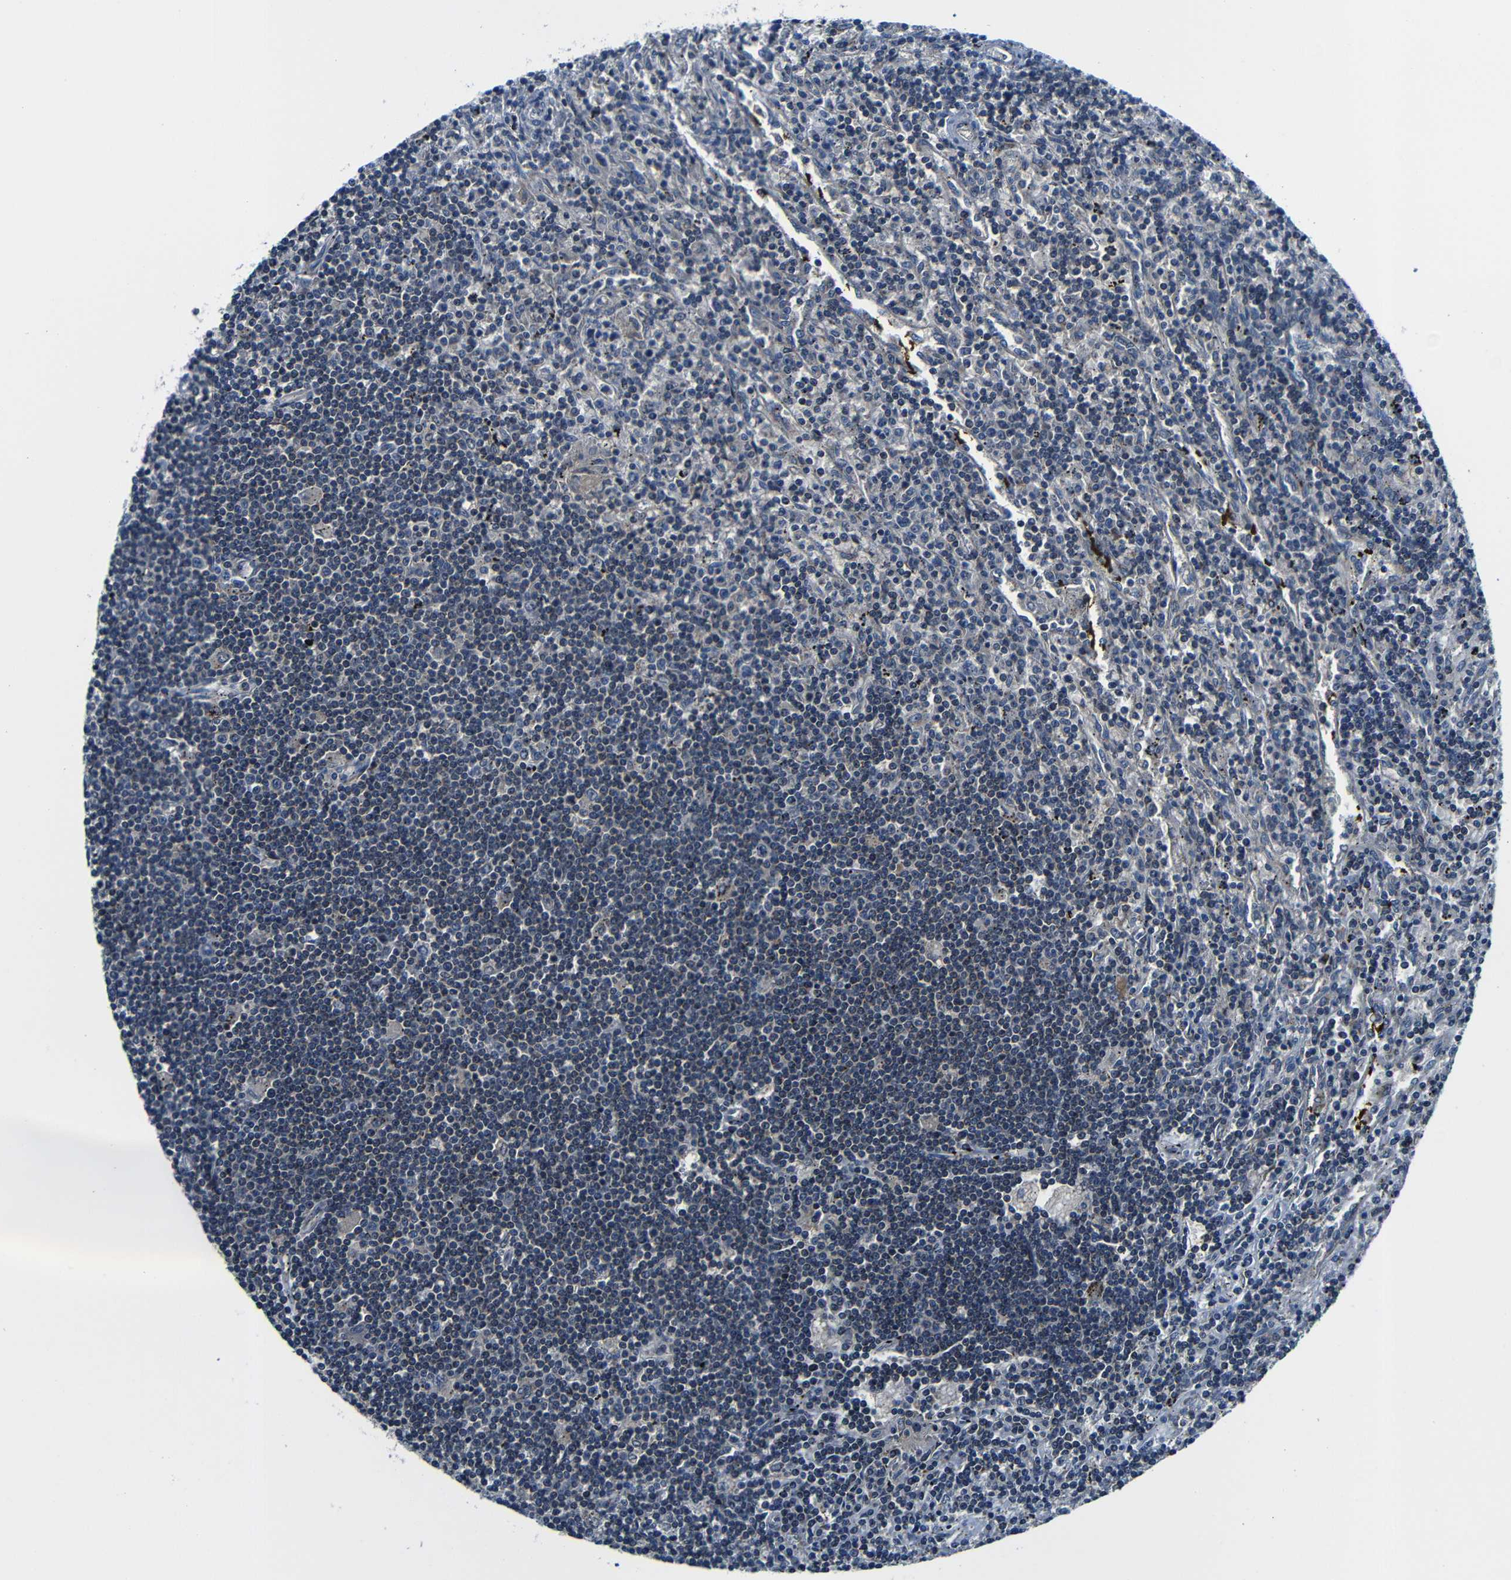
{"staining": {"intensity": "negative", "quantity": "none", "location": "none"}, "tissue": "lymphoma", "cell_type": "Tumor cells", "image_type": "cancer", "snomed": [{"axis": "morphology", "description": "Malignant lymphoma, non-Hodgkin's type, Low grade"}, {"axis": "topography", "description": "Spleen"}], "caption": "A micrograph of low-grade malignant lymphoma, non-Hodgkin's type stained for a protein displays no brown staining in tumor cells. (DAB immunohistochemistry, high magnification).", "gene": "FKBP14", "patient": {"sex": "male", "age": 76}}